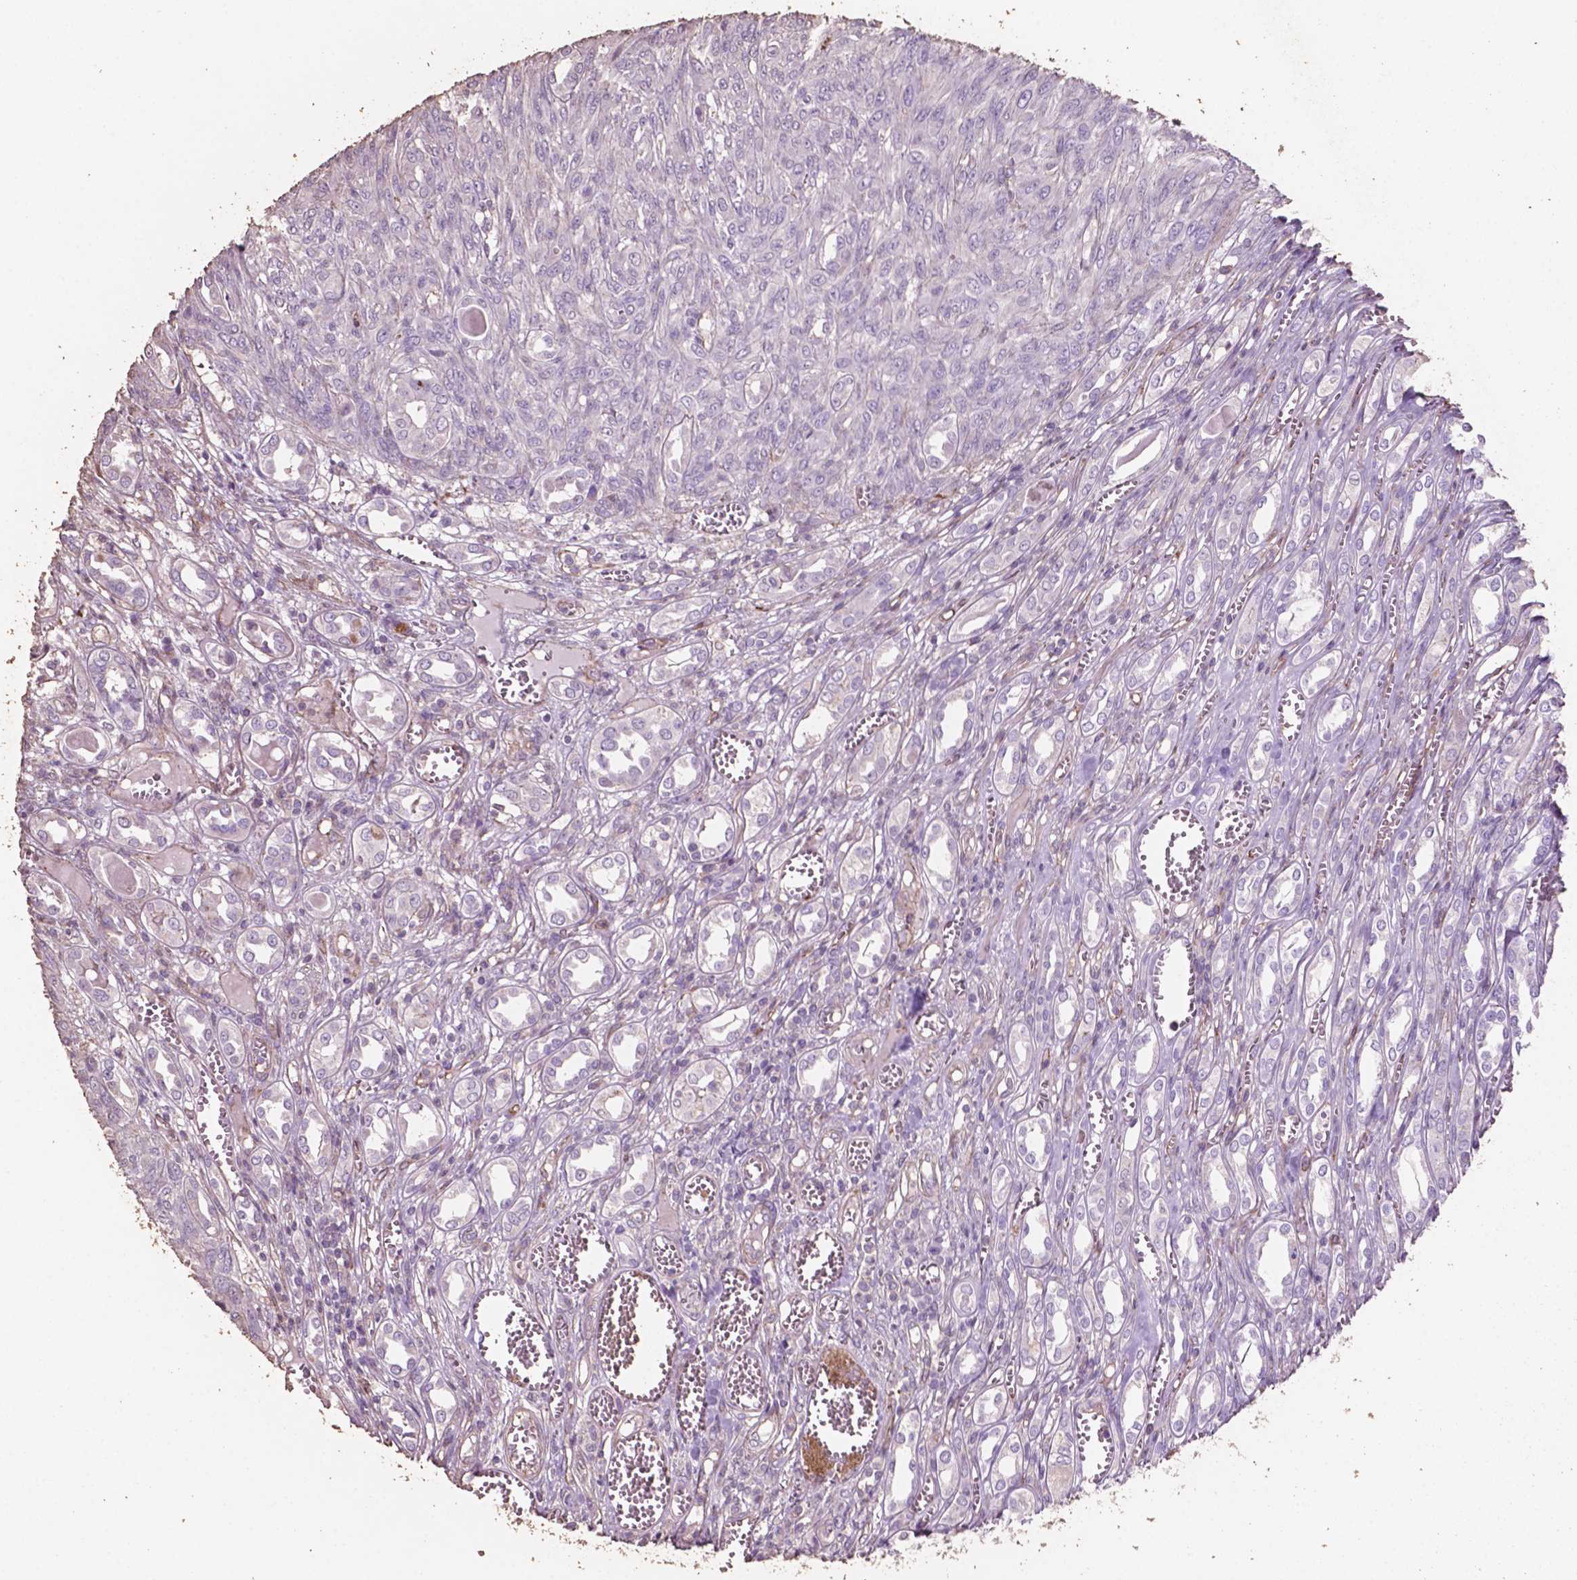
{"staining": {"intensity": "negative", "quantity": "none", "location": "none"}, "tissue": "renal cancer", "cell_type": "Tumor cells", "image_type": "cancer", "snomed": [{"axis": "morphology", "description": "Adenocarcinoma, NOS"}, {"axis": "topography", "description": "Kidney"}], "caption": "The immunohistochemistry histopathology image has no significant expression in tumor cells of adenocarcinoma (renal) tissue.", "gene": "COMMD4", "patient": {"sex": "male", "age": 58}}